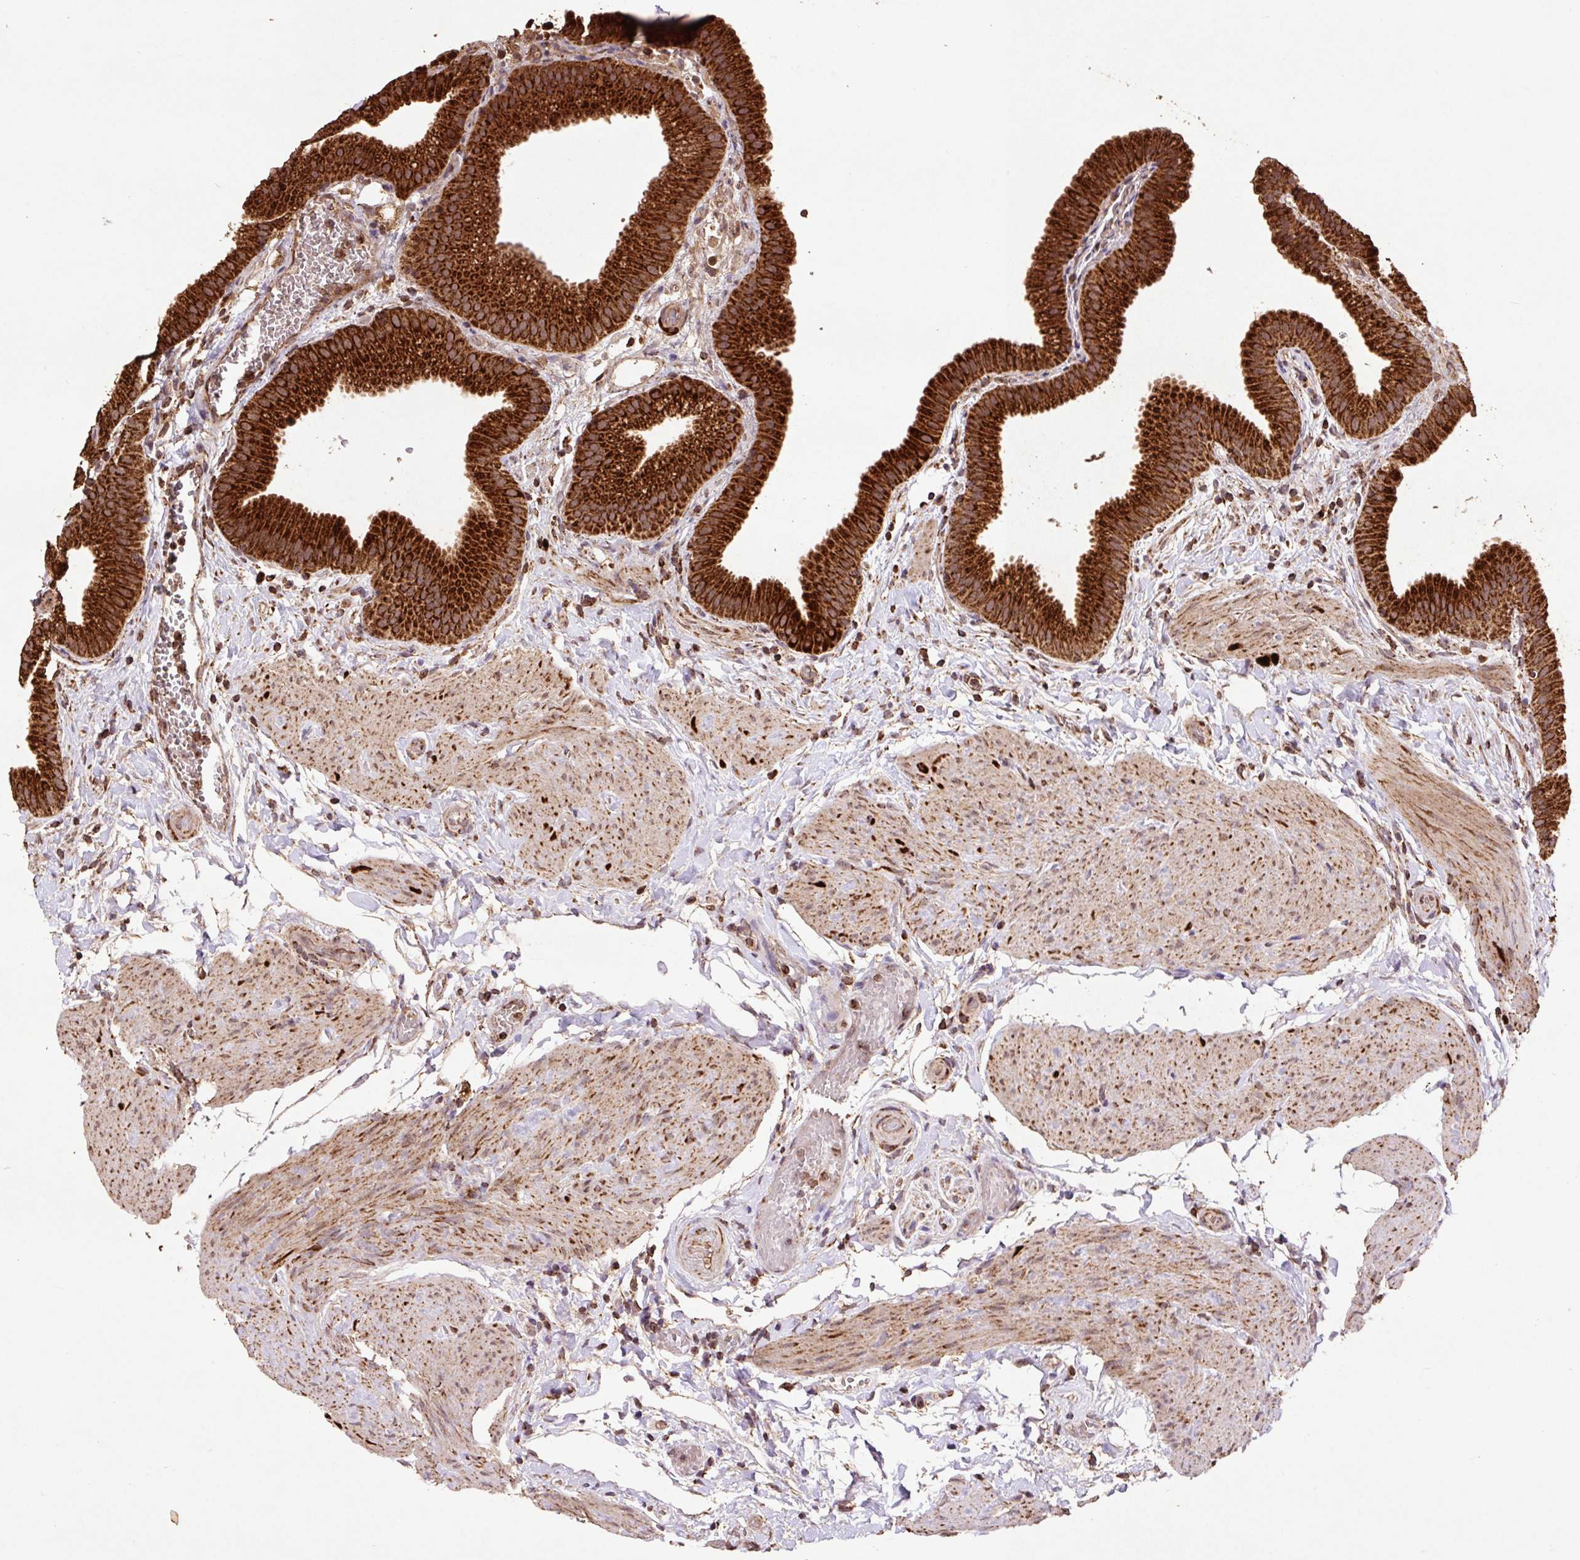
{"staining": {"intensity": "strong", "quantity": ">75%", "location": "cytoplasmic/membranous"}, "tissue": "gallbladder", "cell_type": "Glandular cells", "image_type": "normal", "snomed": [{"axis": "morphology", "description": "Normal tissue, NOS"}, {"axis": "topography", "description": "Gallbladder"}], "caption": "Strong cytoplasmic/membranous positivity for a protein is appreciated in approximately >75% of glandular cells of unremarkable gallbladder using IHC.", "gene": "ATP5F1A", "patient": {"sex": "female", "age": 63}}